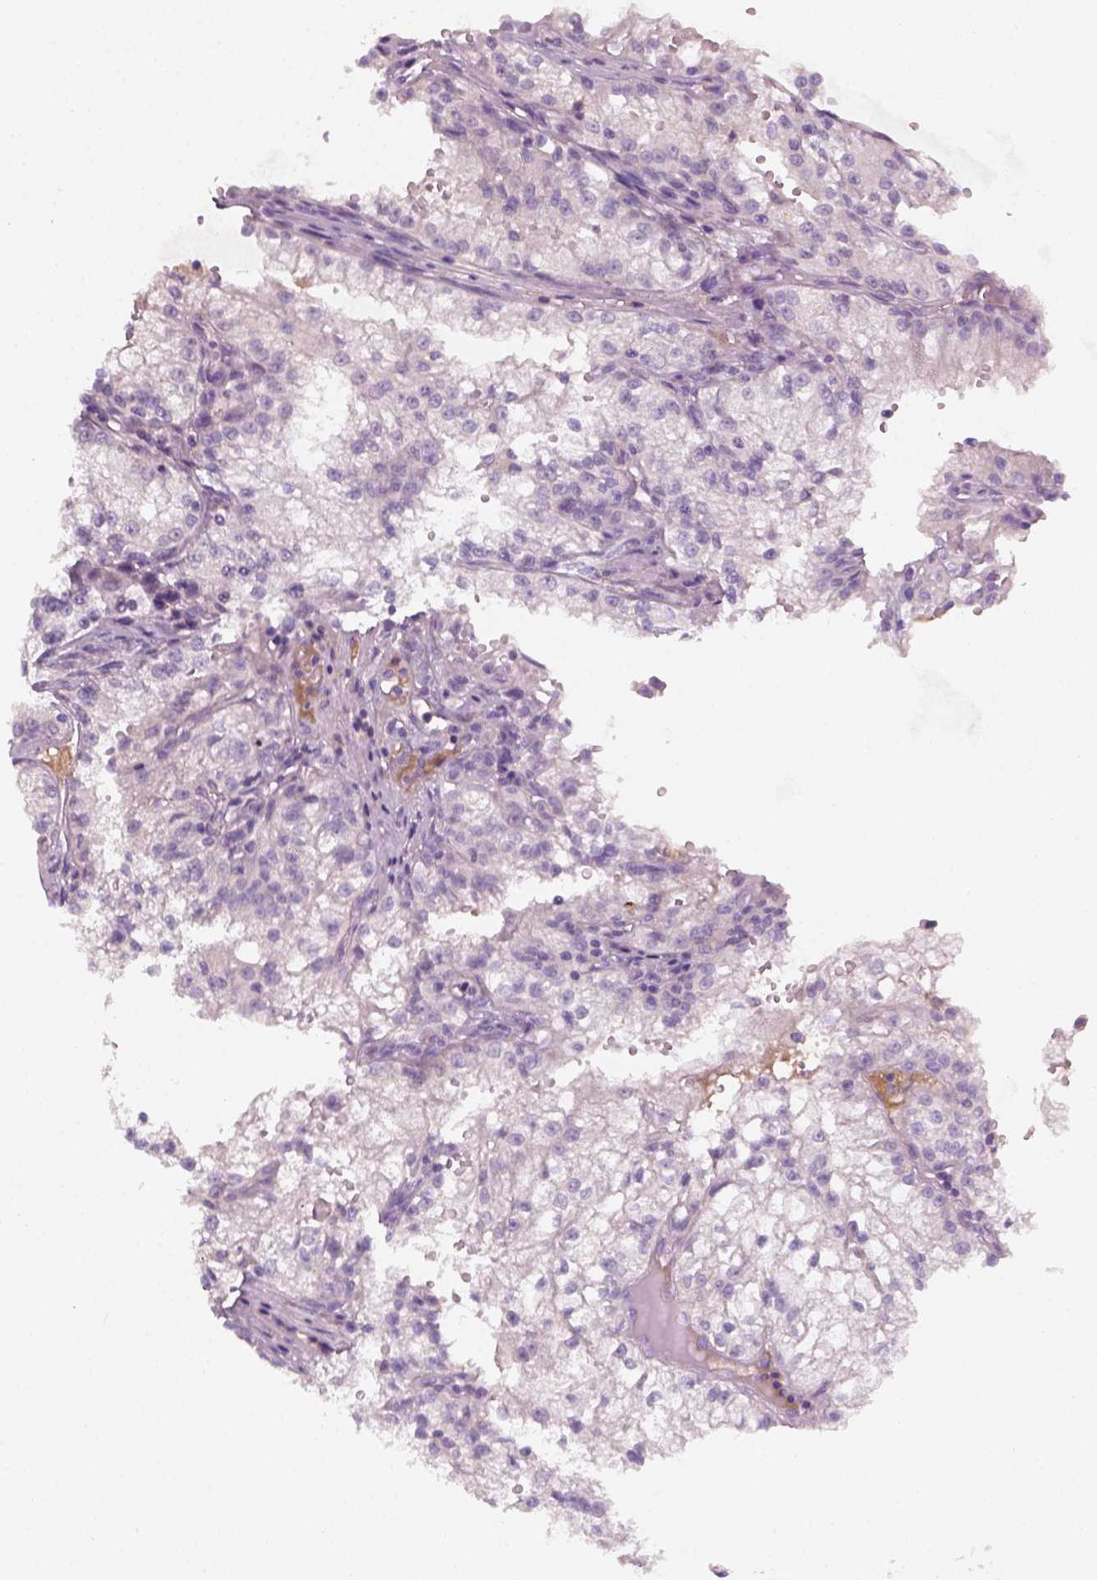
{"staining": {"intensity": "negative", "quantity": "none", "location": "none"}, "tissue": "renal cancer", "cell_type": "Tumor cells", "image_type": "cancer", "snomed": [{"axis": "morphology", "description": "Adenocarcinoma, NOS"}, {"axis": "topography", "description": "Kidney"}], "caption": "High power microscopy histopathology image of an immunohistochemistry photomicrograph of renal cancer, revealing no significant positivity in tumor cells.", "gene": "GFI1B", "patient": {"sex": "male", "age": 36}}